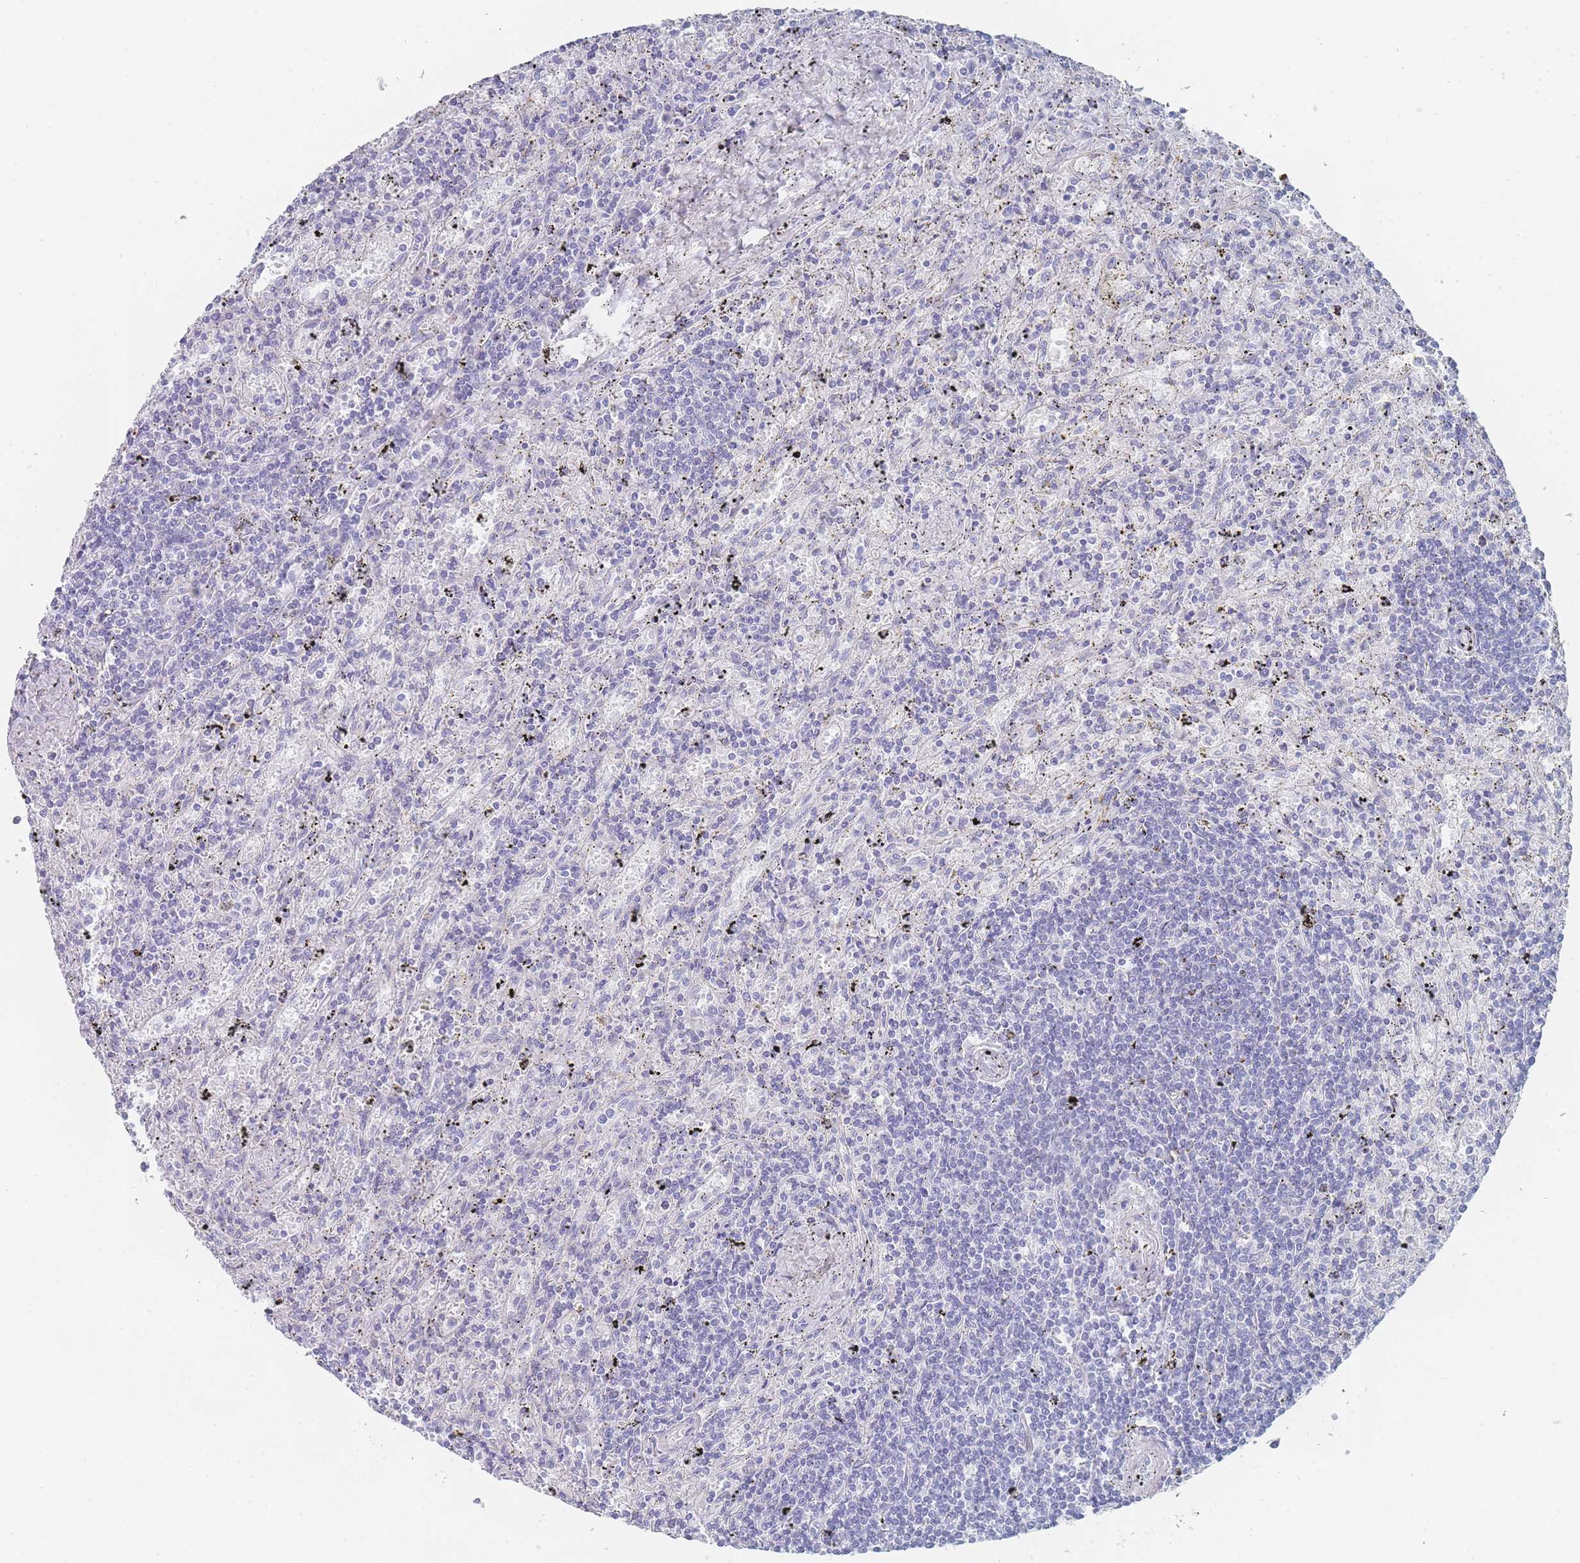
{"staining": {"intensity": "negative", "quantity": "none", "location": "none"}, "tissue": "lymphoma", "cell_type": "Tumor cells", "image_type": "cancer", "snomed": [{"axis": "morphology", "description": "Malignant lymphoma, non-Hodgkin's type, Low grade"}, {"axis": "topography", "description": "Spleen"}], "caption": "Tumor cells are negative for protein expression in human malignant lymphoma, non-Hodgkin's type (low-grade).", "gene": "IMPG1", "patient": {"sex": "male", "age": 76}}